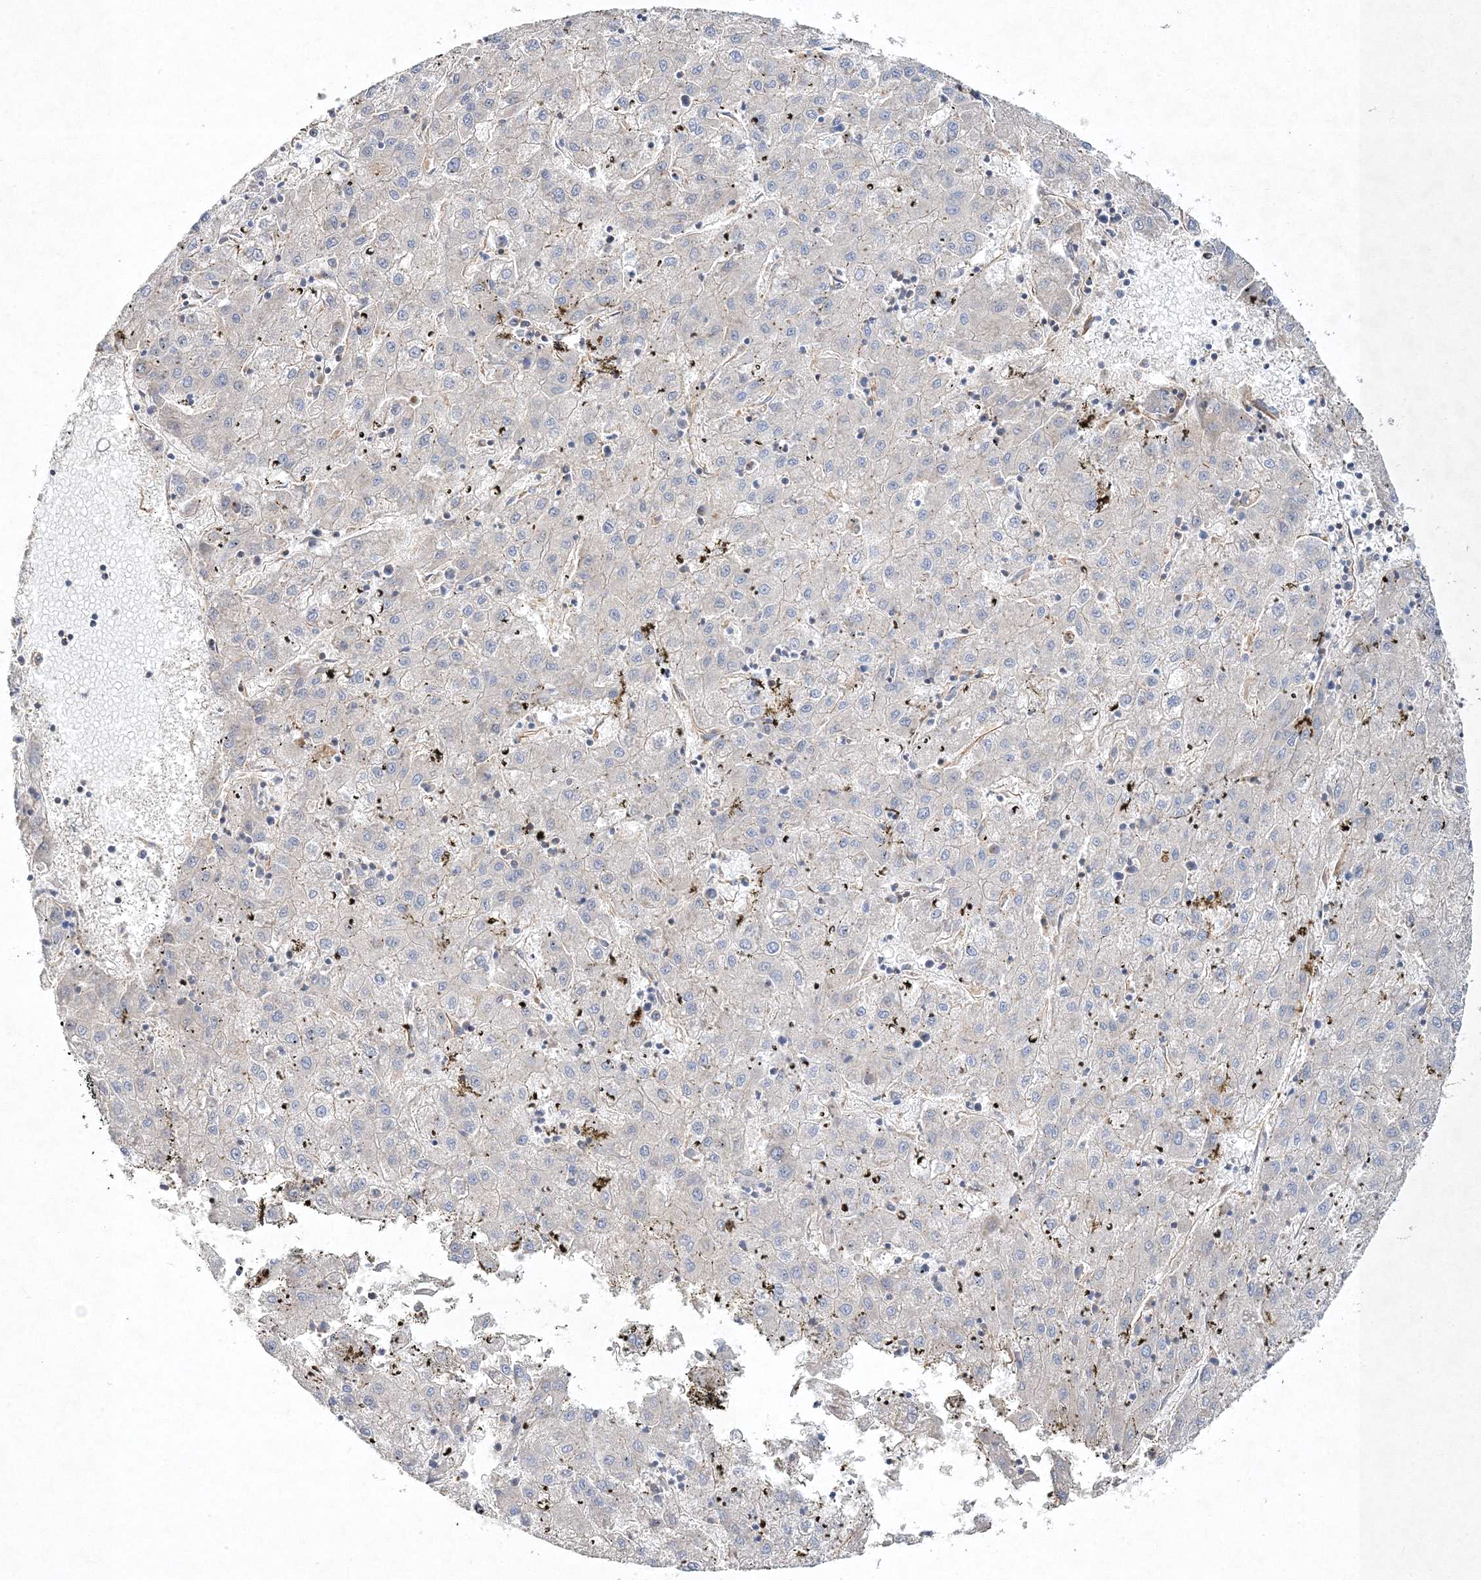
{"staining": {"intensity": "negative", "quantity": "none", "location": "none"}, "tissue": "liver cancer", "cell_type": "Tumor cells", "image_type": "cancer", "snomed": [{"axis": "morphology", "description": "Carcinoma, Hepatocellular, NOS"}, {"axis": "topography", "description": "Liver"}], "caption": "Immunohistochemistry (IHC) micrograph of neoplastic tissue: hepatocellular carcinoma (liver) stained with DAB shows no significant protein staining in tumor cells.", "gene": "WDR37", "patient": {"sex": "male", "age": 72}}